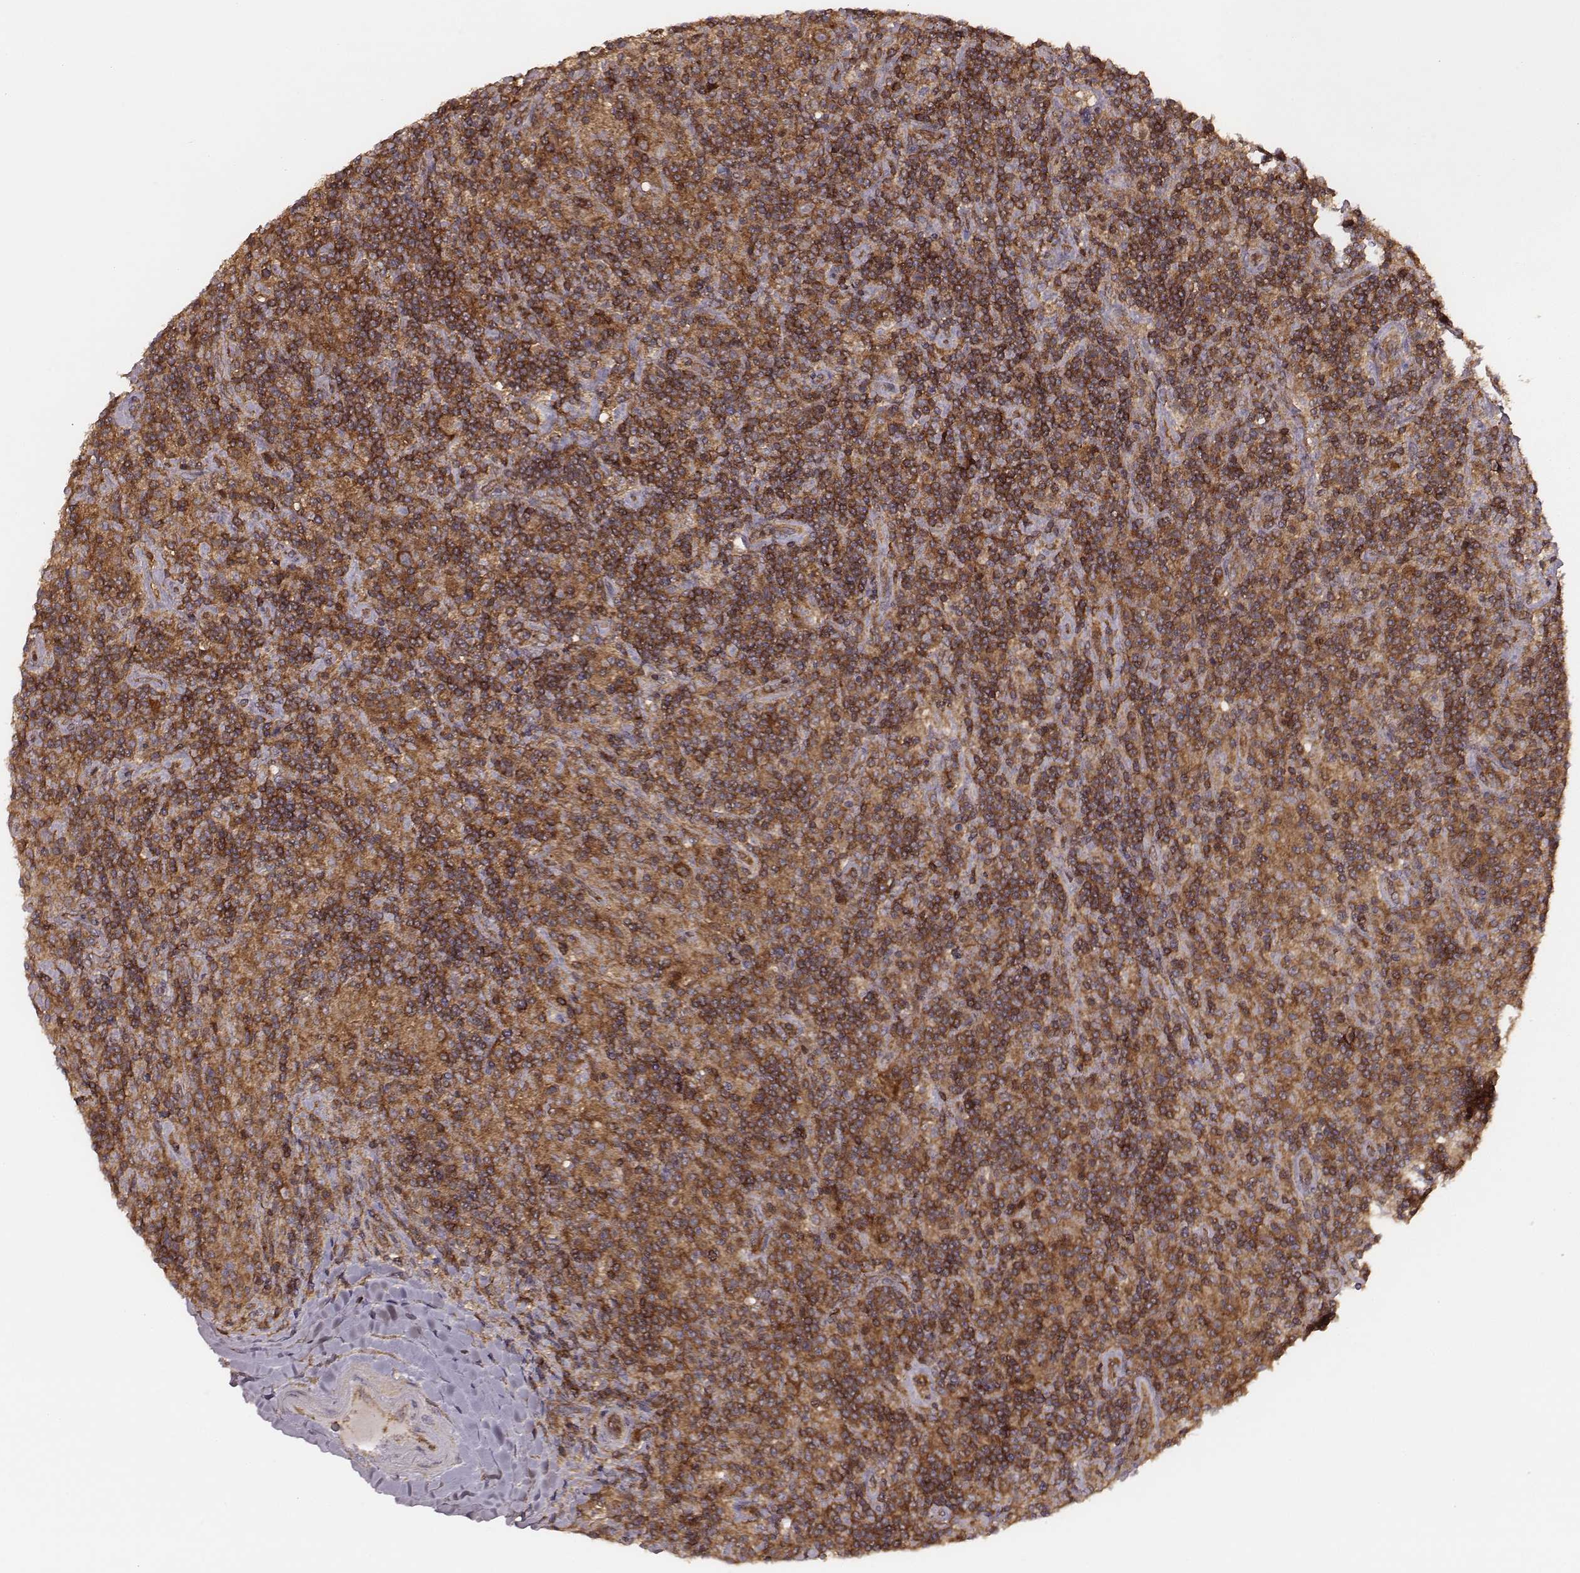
{"staining": {"intensity": "moderate", "quantity": ">75%", "location": "cytoplasmic/membranous"}, "tissue": "lymphoma", "cell_type": "Tumor cells", "image_type": "cancer", "snomed": [{"axis": "morphology", "description": "Hodgkin's disease, NOS"}, {"axis": "topography", "description": "Lymph node"}], "caption": "Tumor cells demonstrate medium levels of moderate cytoplasmic/membranous positivity in about >75% of cells in lymphoma.", "gene": "CARS1", "patient": {"sex": "male", "age": 70}}